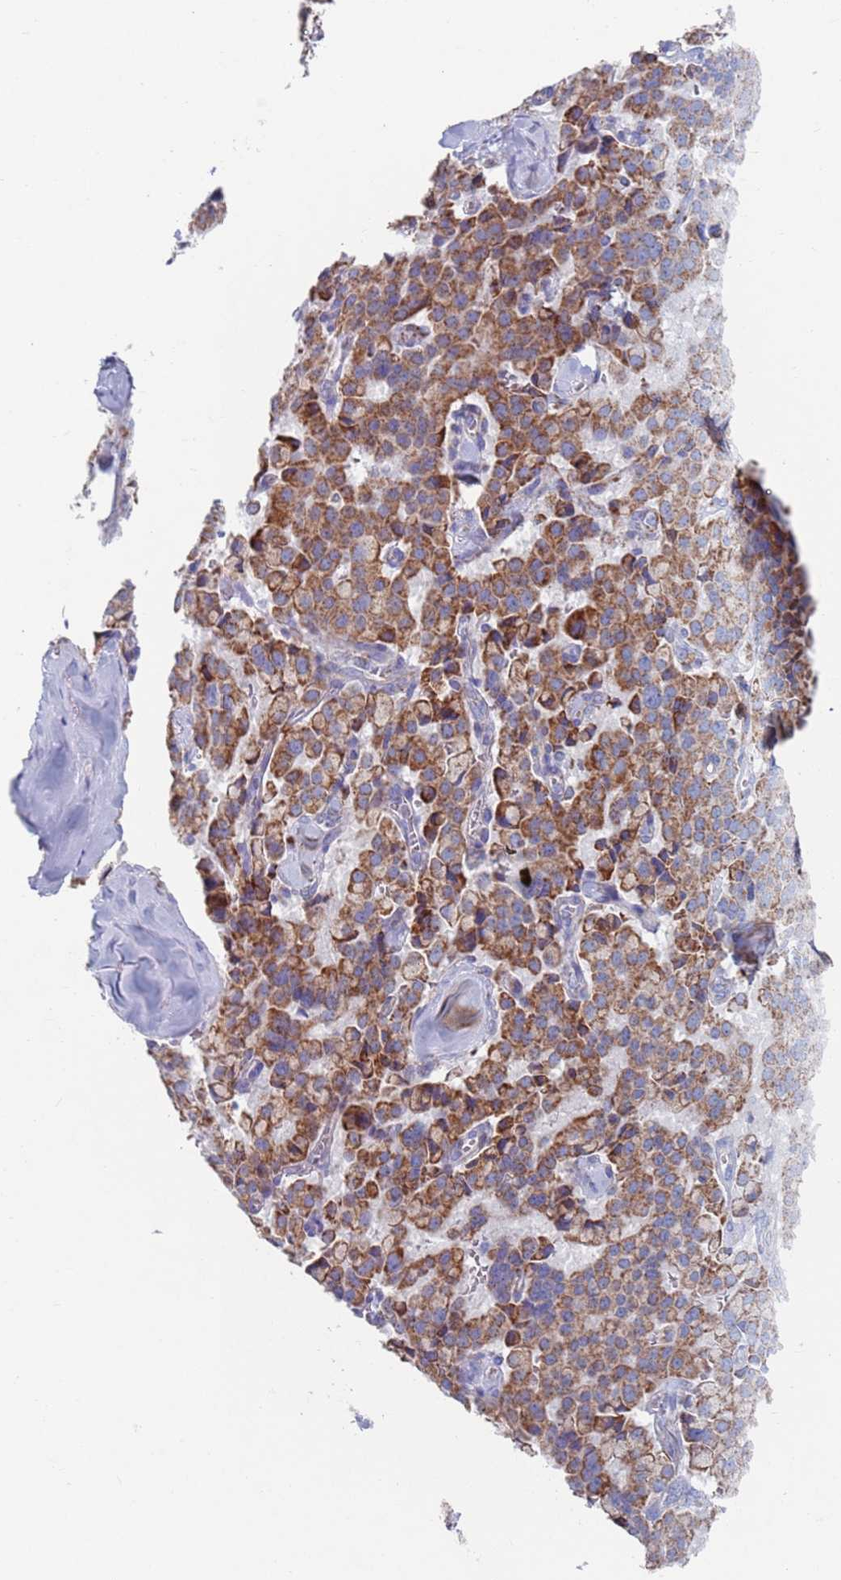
{"staining": {"intensity": "moderate", "quantity": ">75%", "location": "cytoplasmic/membranous"}, "tissue": "pancreatic cancer", "cell_type": "Tumor cells", "image_type": "cancer", "snomed": [{"axis": "morphology", "description": "Adenocarcinoma, NOS"}, {"axis": "topography", "description": "Pancreas"}], "caption": "DAB (3,3'-diaminobenzidine) immunohistochemical staining of human pancreatic cancer (adenocarcinoma) shows moderate cytoplasmic/membranous protein expression in about >75% of tumor cells.", "gene": "MRPL22", "patient": {"sex": "male", "age": 65}}